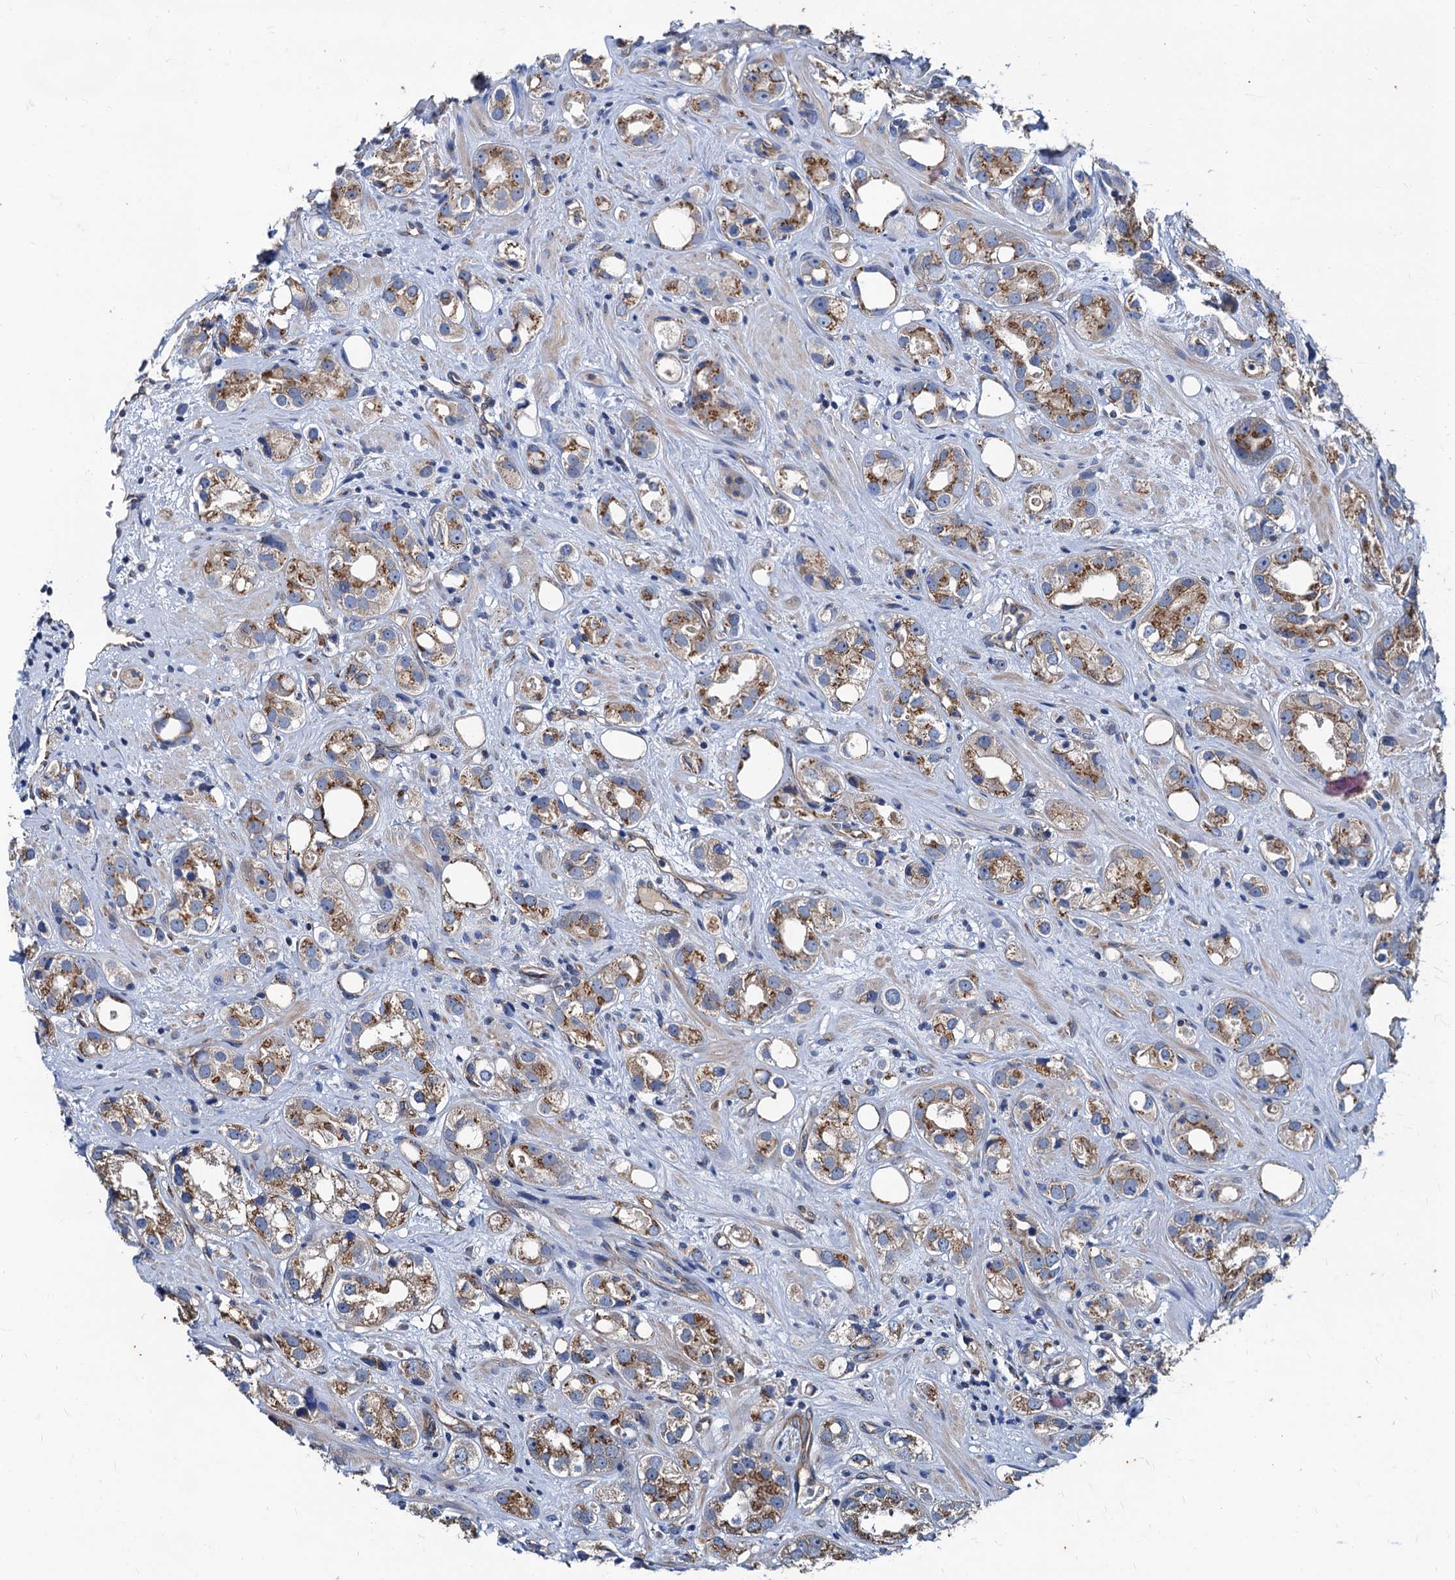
{"staining": {"intensity": "moderate", "quantity": ">75%", "location": "cytoplasmic/membranous"}, "tissue": "prostate cancer", "cell_type": "Tumor cells", "image_type": "cancer", "snomed": [{"axis": "morphology", "description": "Adenocarcinoma, NOS"}, {"axis": "topography", "description": "Prostate"}], "caption": "Prostate cancer (adenocarcinoma) stained for a protein (brown) displays moderate cytoplasmic/membranous positive expression in about >75% of tumor cells.", "gene": "NGRN", "patient": {"sex": "male", "age": 79}}